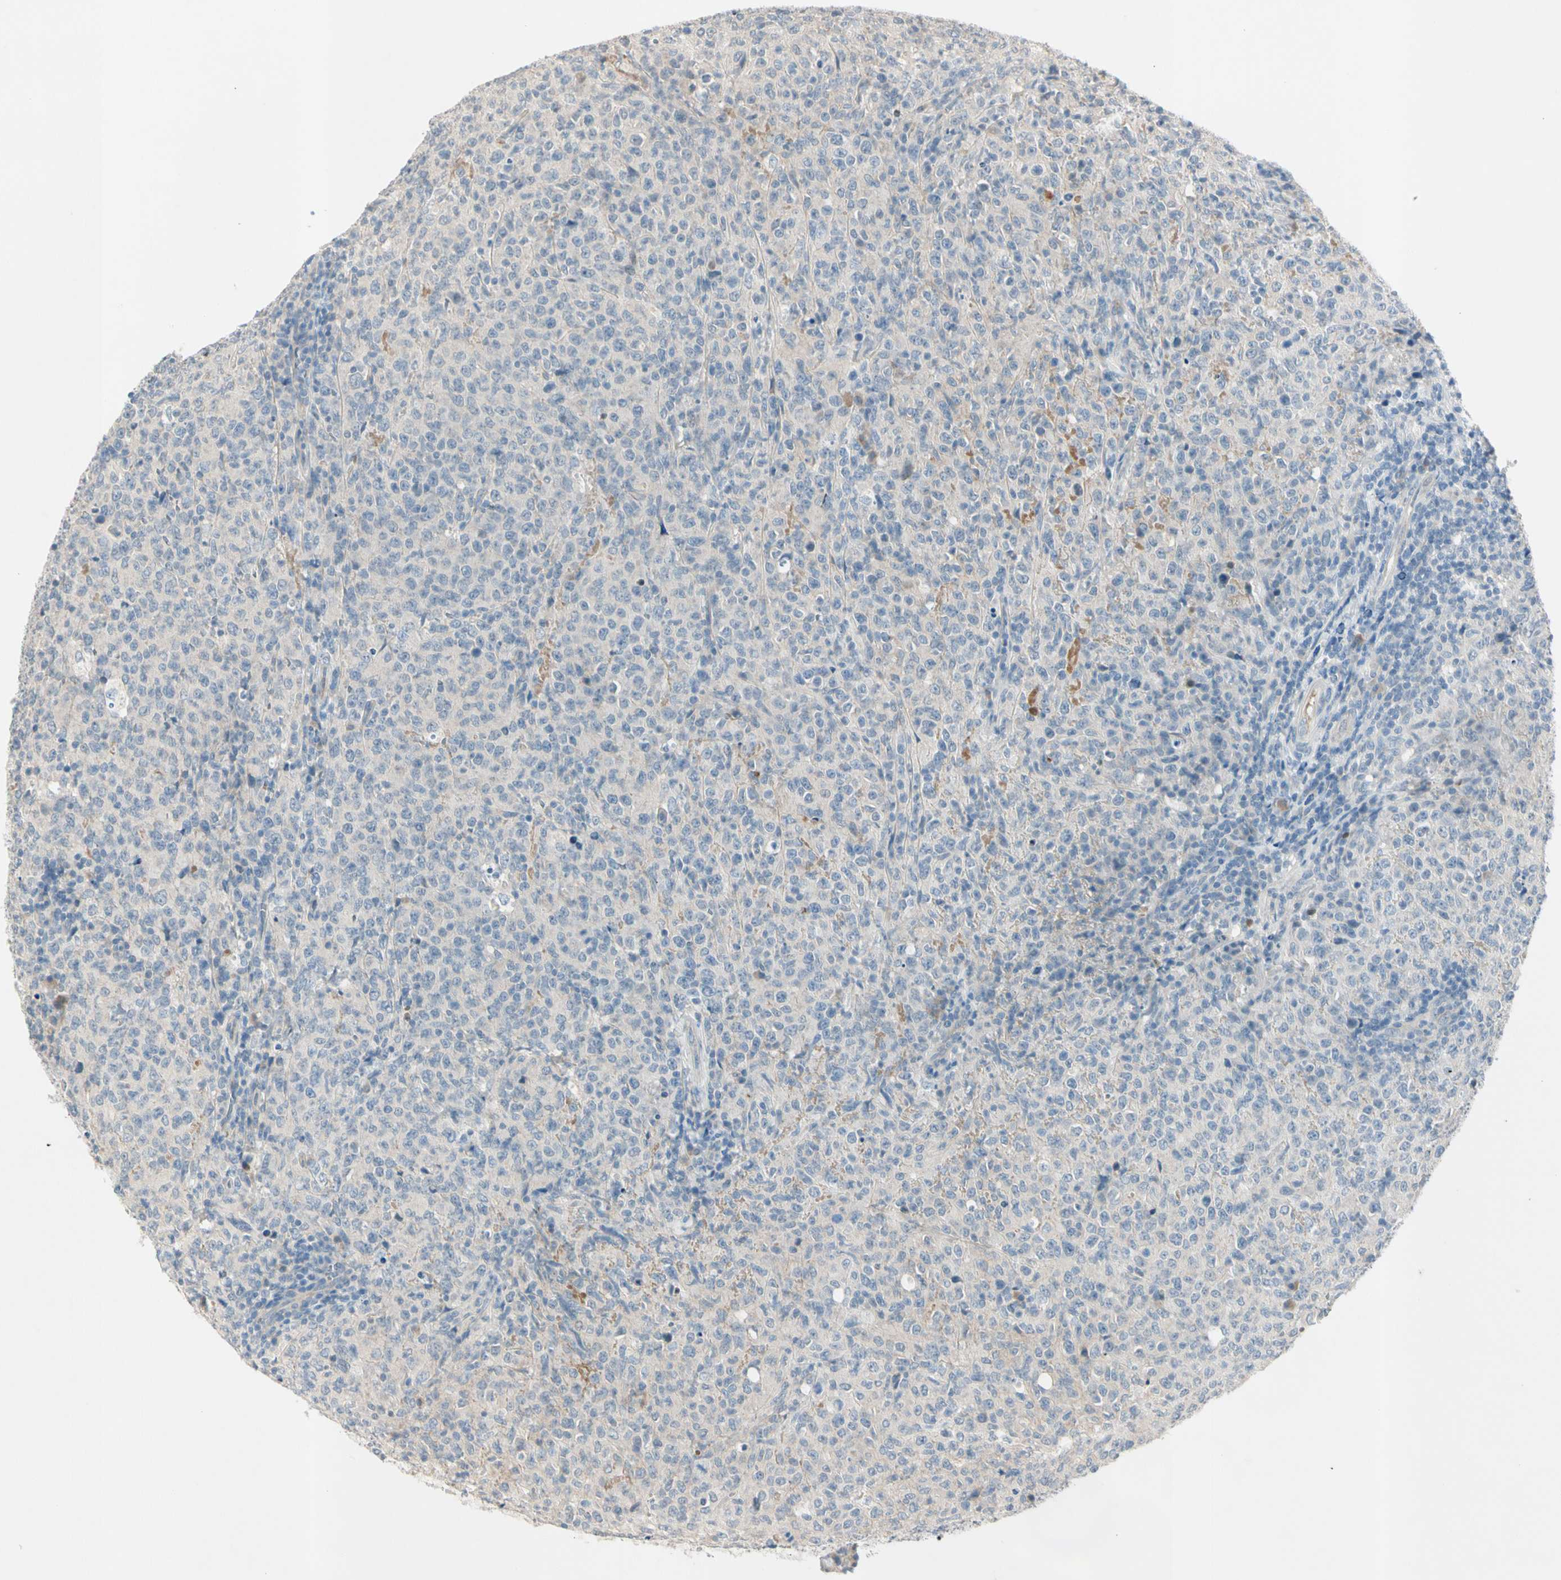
{"staining": {"intensity": "negative", "quantity": "none", "location": "none"}, "tissue": "lymphoma", "cell_type": "Tumor cells", "image_type": "cancer", "snomed": [{"axis": "morphology", "description": "Malignant lymphoma, non-Hodgkin's type, High grade"}, {"axis": "topography", "description": "Tonsil"}], "caption": "High-grade malignant lymphoma, non-Hodgkin's type was stained to show a protein in brown. There is no significant staining in tumor cells.", "gene": "SERPIND1", "patient": {"sex": "female", "age": 36}}